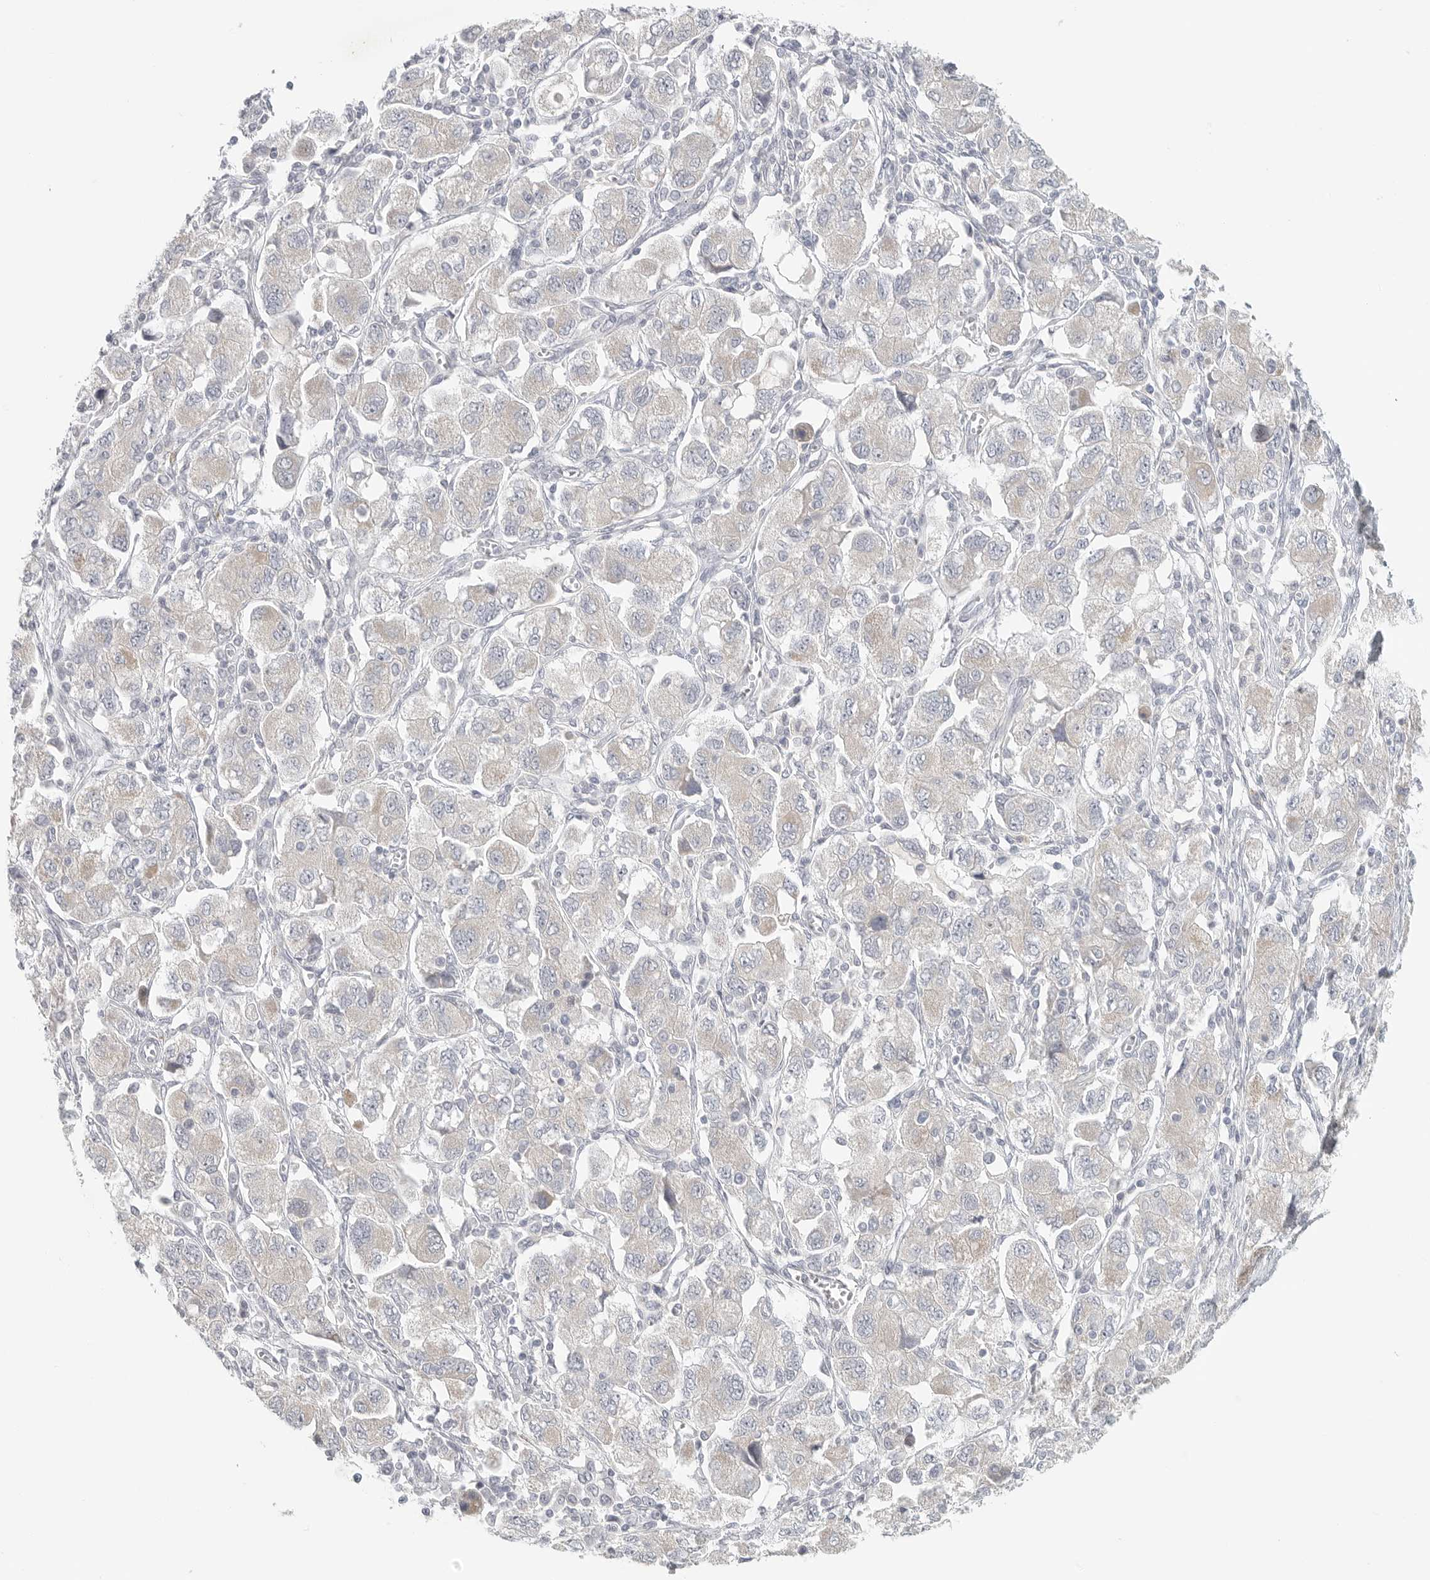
{"staining": {"intensity": "negative", "quantity": "none", "location": "none"}, "tissue": "ovarian cancer", "cell_type": "Tumor cells", "image_type": "cancer", "snomed": [{"axis": "morphology", "description": "Carcinoma, NOS"}, {"axis": "morphology", "description": "Cystadenocarcinoma, serous, NOS"}, {"axis": "topography", "description": "Ovary"}], "caption": "Immunohistochemistry (IHC) histopathology image of ovarian cancer stained for a protein (brown), which exhibits no staining in tumor cells.", "gene": "SLC25A36", "patient": {"sex": "female", "age": 69}}